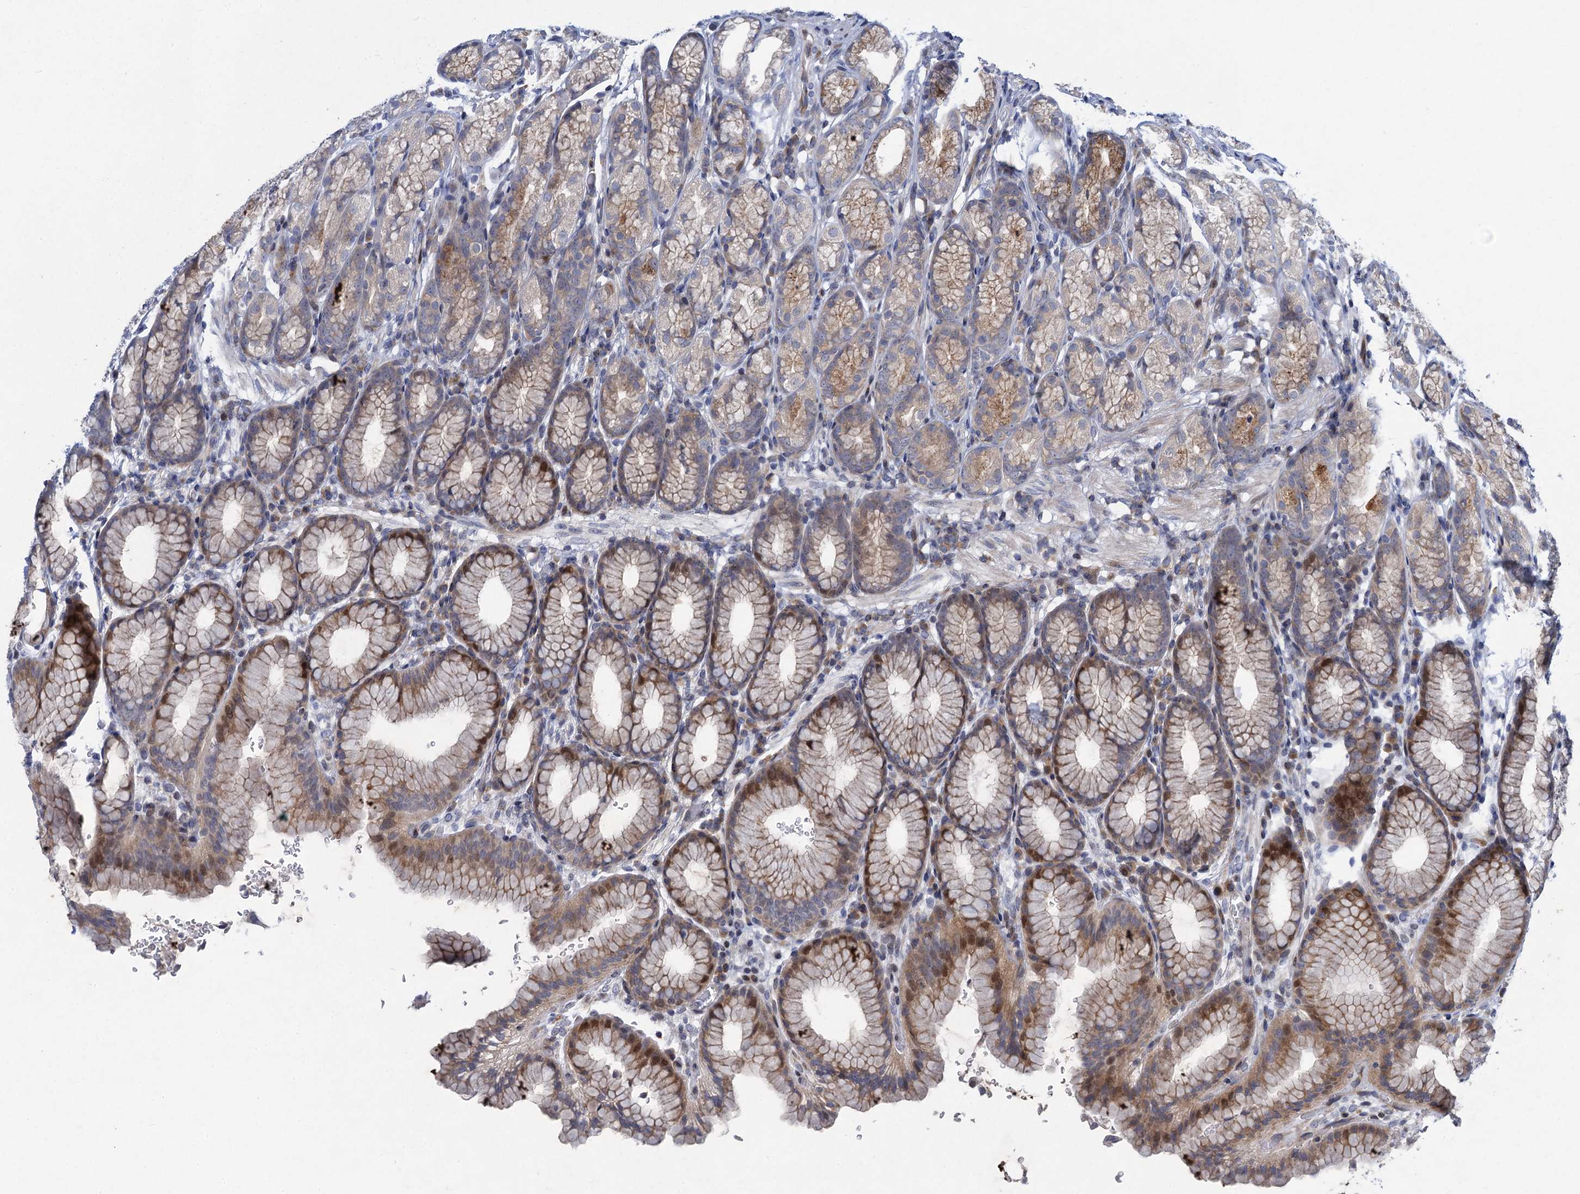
{"staining": {"intensity": "moderate", "quantity": ">75%", "location": "cytoplasmic/membranous,nuclear"}, "tissue": "stomach", "cell_type": "Glandular cells", "image_type": "normal", "snomed": [{"axis": "morphology", "description": "Normal tissue, NOS"}, {"axis": "topography", "description": "Stomach"}], "caption": "Moderate cytoplasmic/membranous,nuclear protein positivity is identified in approximately >75% of glandular cells in stomach.", "gene": "QPCTL", "patient": {"sex": "male", "age": 42}}